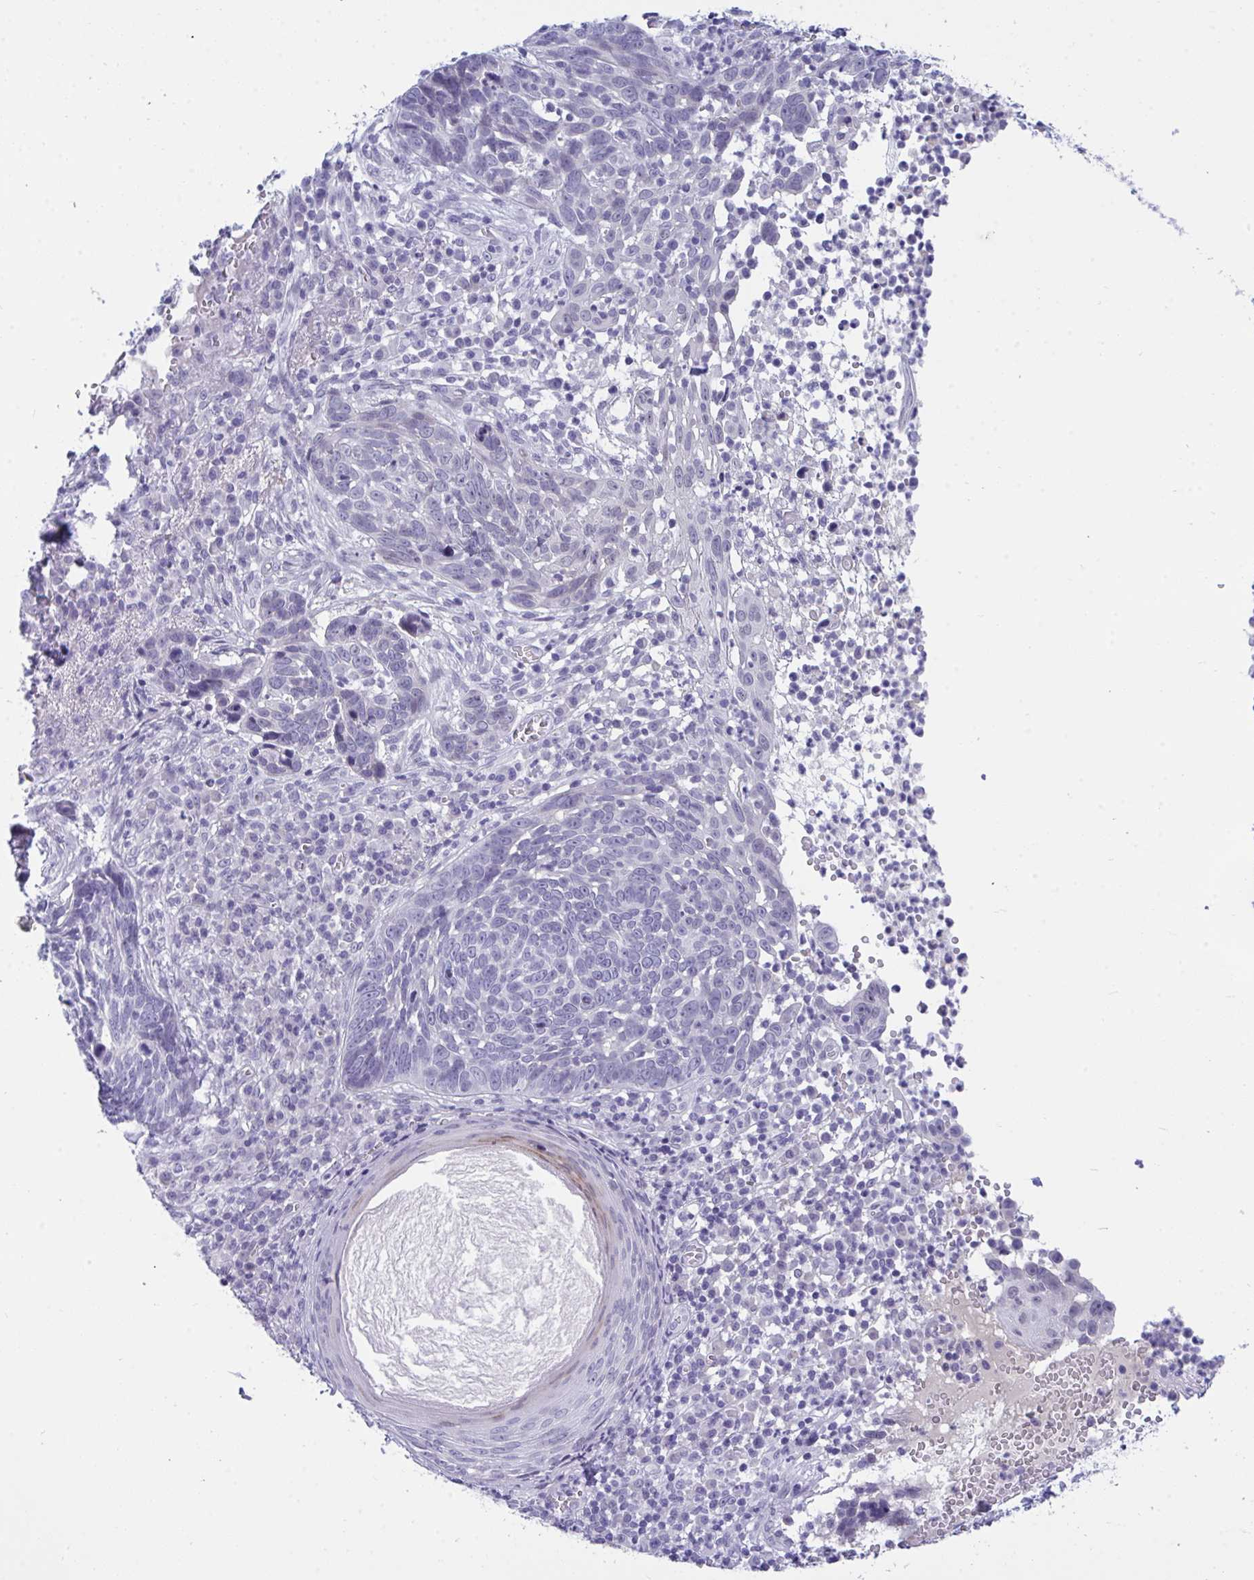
{"staining": {"intensity": "negative", "quantity": "none", "location": "none"}, "tissue": "skin cancer", "cell_type": "Tumor cells", "image_type": "cancer", "snomed": [{"axis": "morphology", "description": "Basal cell carcinoma"}, {"axis": "topography", "description": "Skin"}, {"axis": "topography", "description": "Skin of face"}], "caption": "Tumor cells are negative for protein expression in human skin cancer (basal cell carcinoma).", "gene": "PRDM9", "patient": {"sex": "female", "age": 95}}